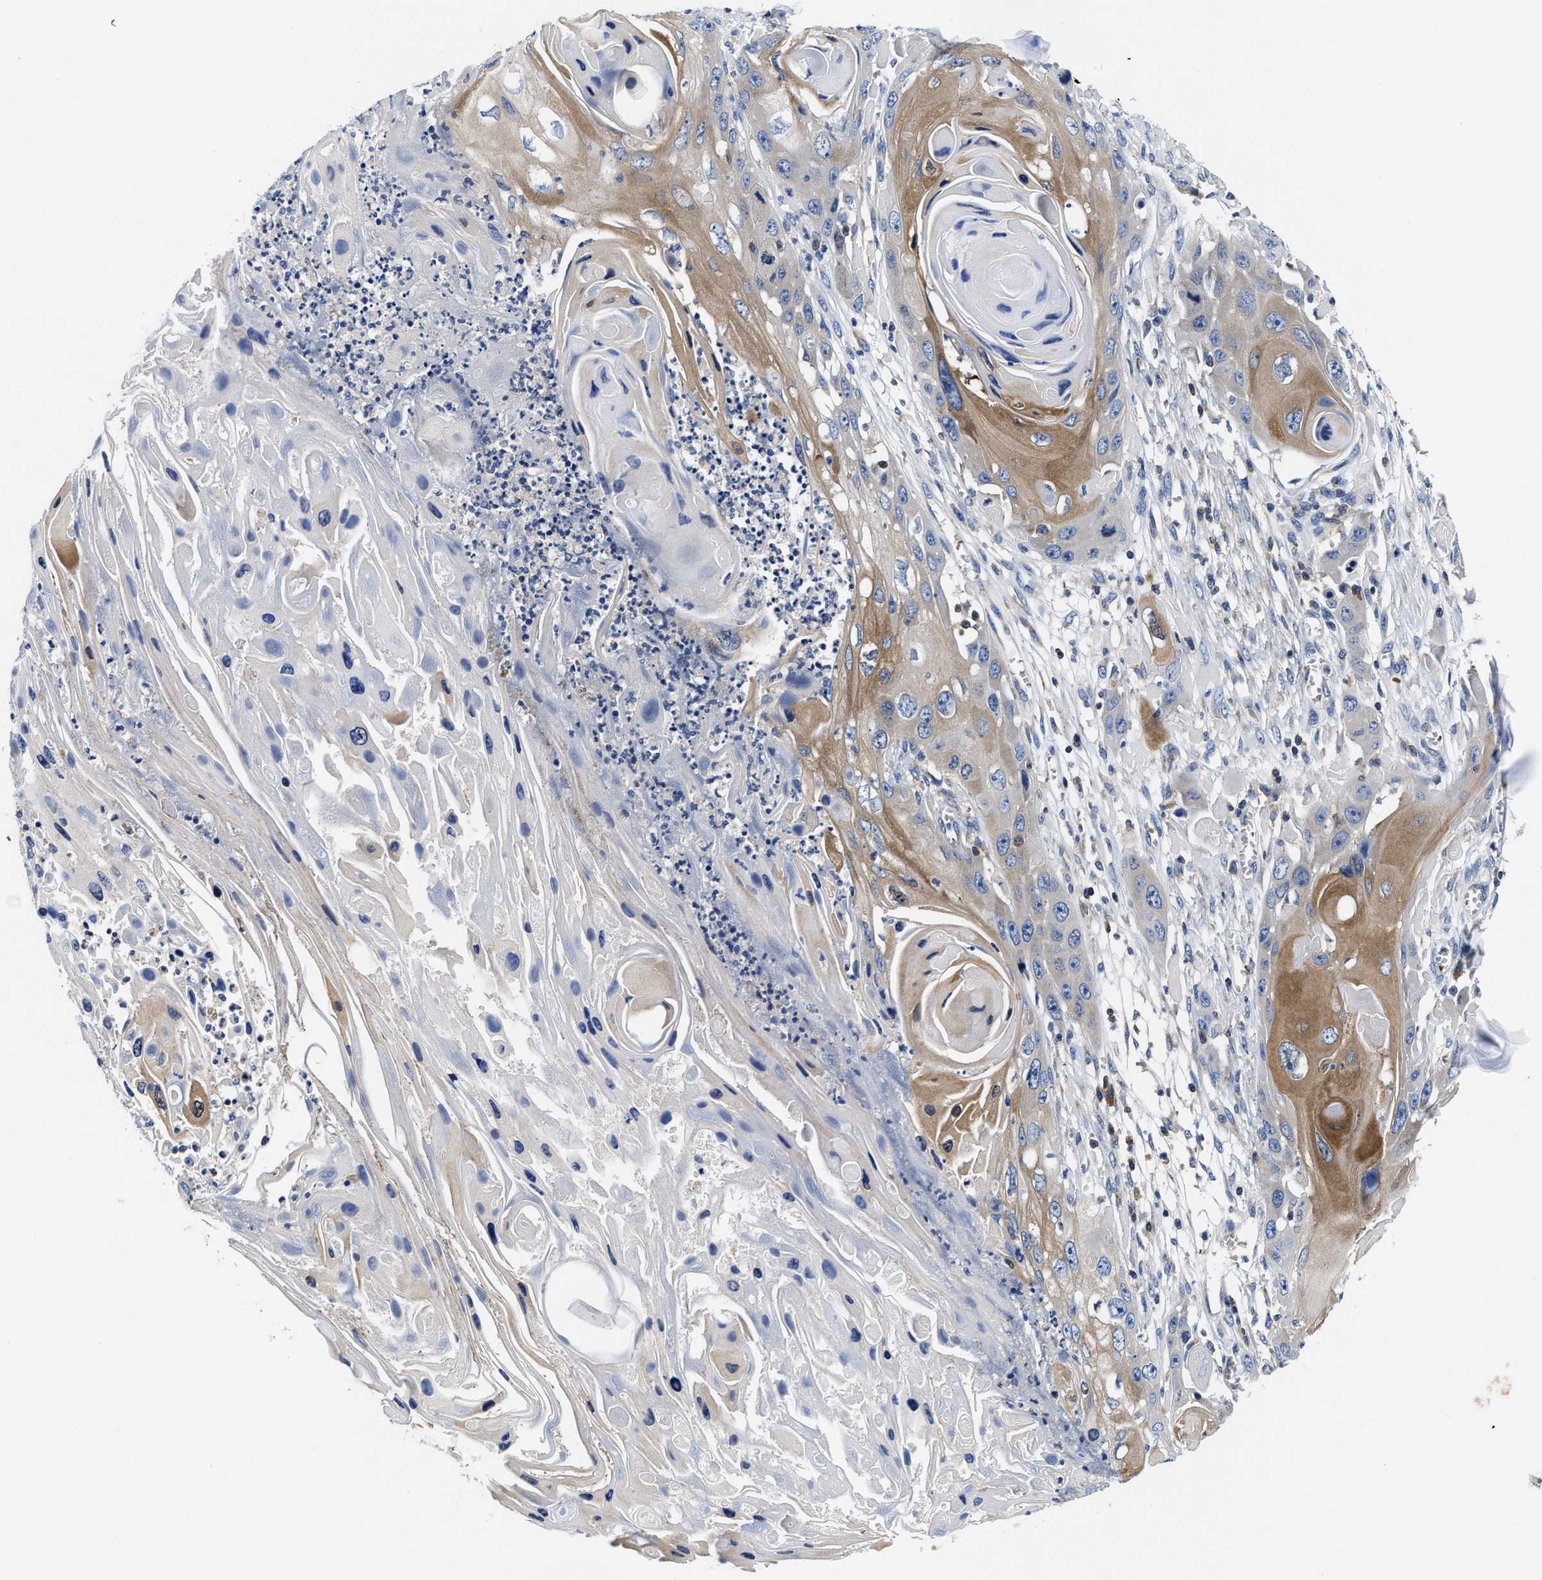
{"staining": {"intensity": "moderate", "quantity": ">75%", "location": "cytoplasmic/membranous"}, "tissue": "skin cancer", "cell_type": "Tumor cells", "image_type": "cancer", "snomed": [{"axis": "morphology", "description": "Squamous cell carcinoma, NOS"}, {"axis": "topography", "description": "Skin"}], "caption": "Immunohistochemistry (IHC) micrograph of neoplastic tissue: human squamous cell carcinoma (skin) stained using immunohistochemistry (IHC) shows medium levels of moderate protein expression localized specifically in the cytoplasmic/membranous of tumor cells, appearing as a cytoplasmic/membranous brown color.", "gene": "PHLPP1", "patient": {"sex": "male", "age": 55}}